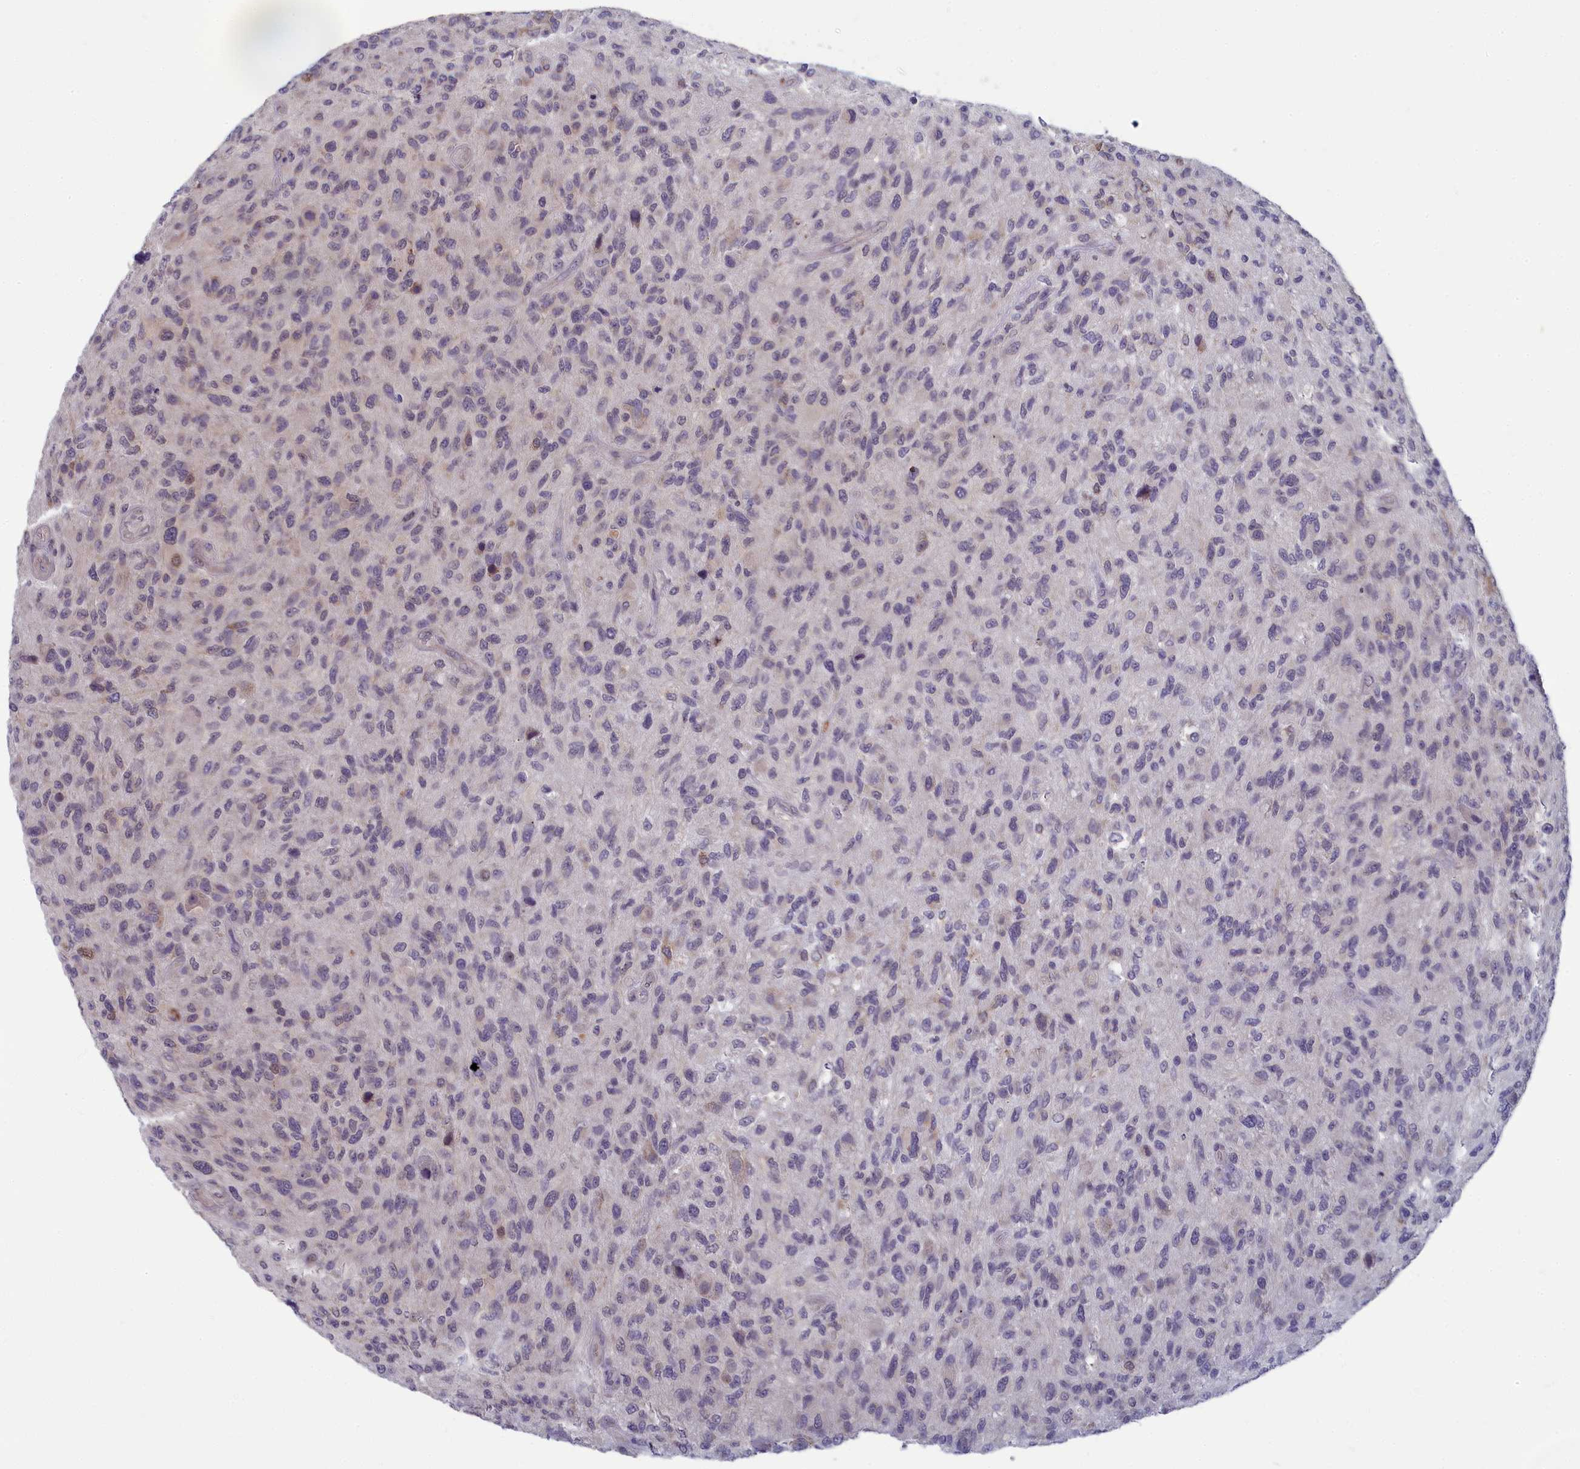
{"staining": {"intensity": "negative", "quantity": "none", "location": "none"}, "tissue": "glioma", "cell_type": "Tumor cells", "image_type": "cancer", "snomed": [{"axis": "morphology", "description": "Glioma, malignant, High grade"}, {"axis": "topography", "description": "Brain"}], "caption": "The IHC photomicrograph has no significant positivity in tumor cells of glioma tissue. (Brightfield microscopy of DAB IHC at high magnification).", "gene": "MRI1", "patient": {"sex": "male", "age": 47}}